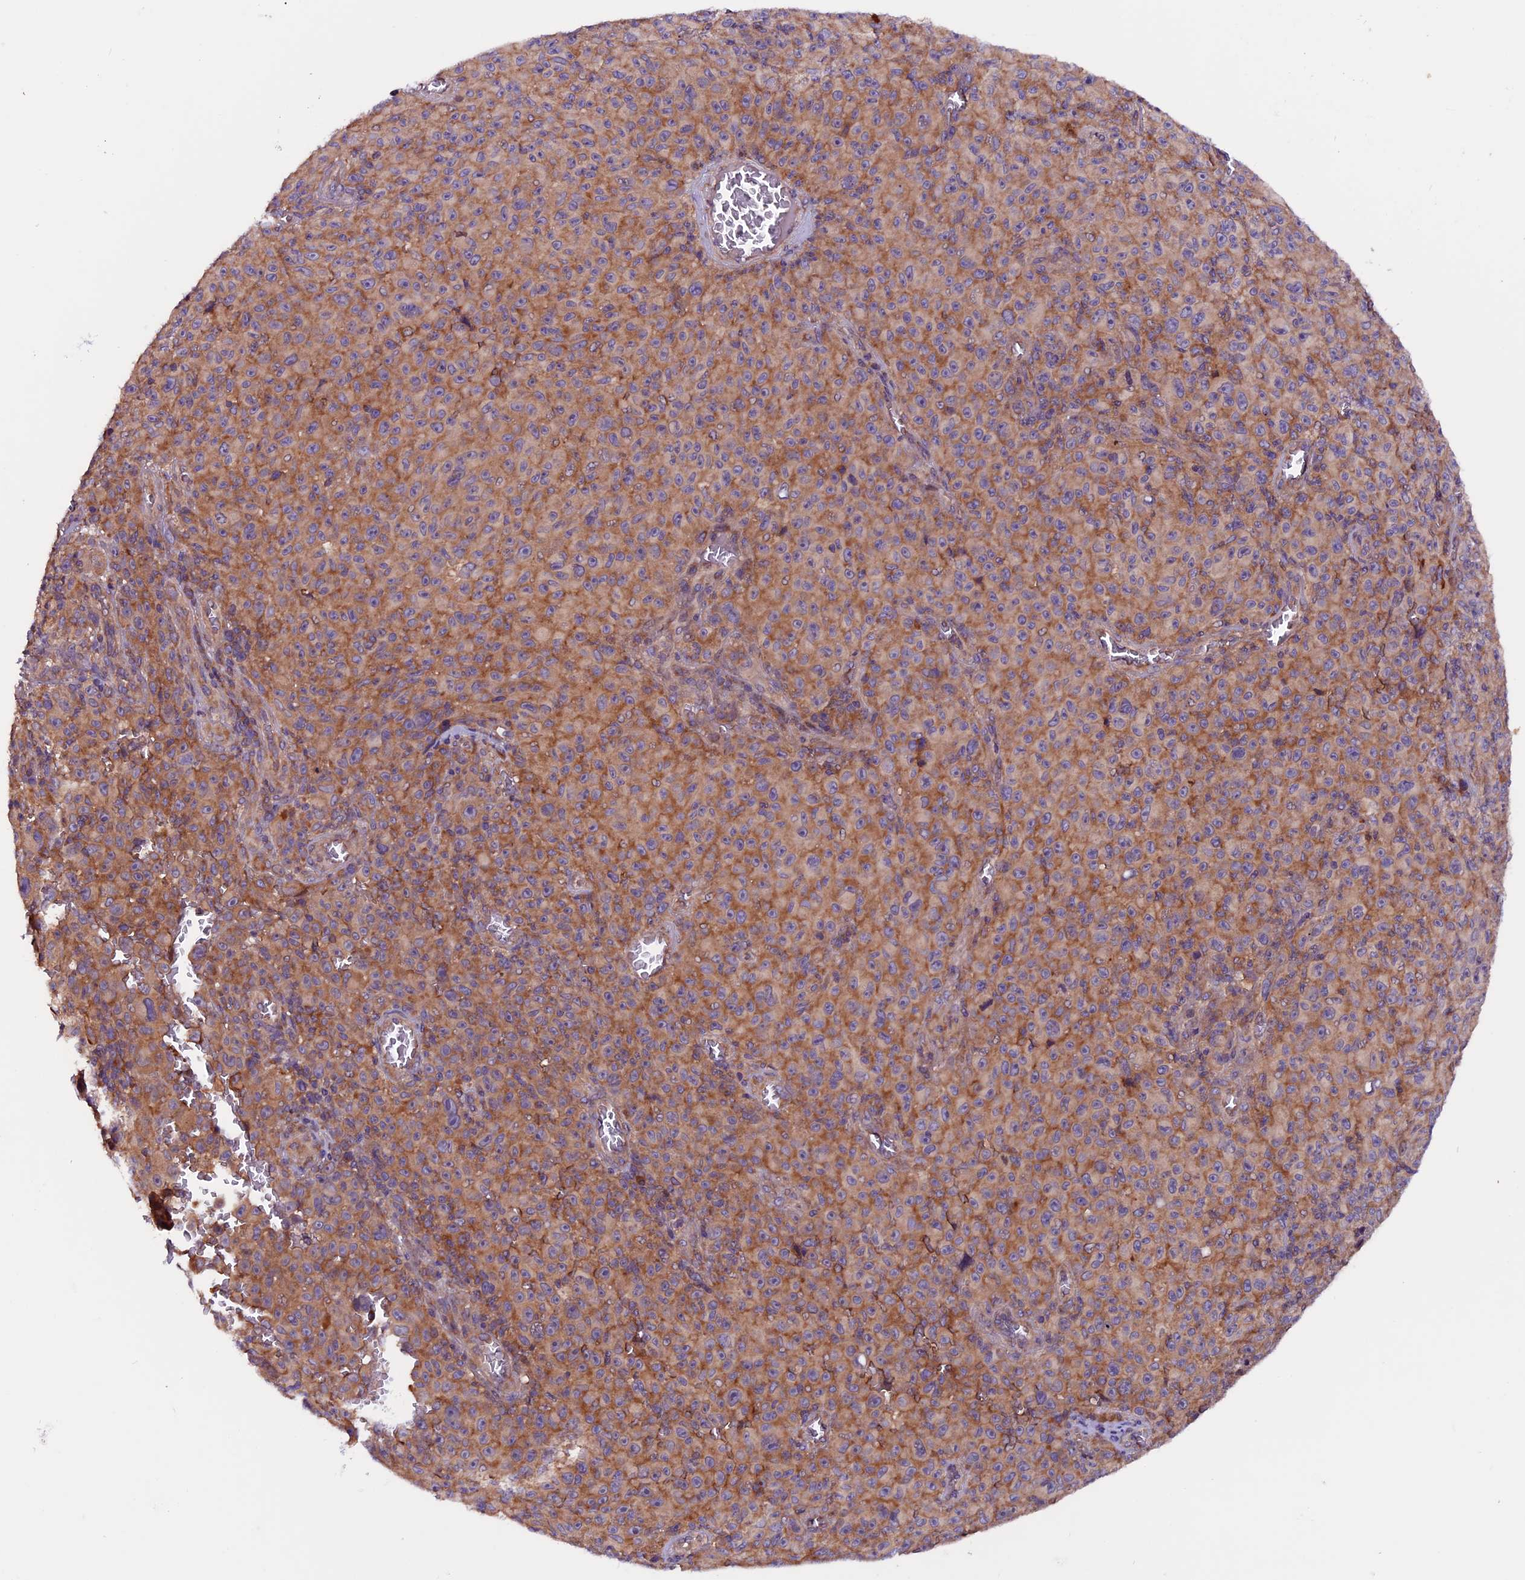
{"staining": {"intensity": "moderate", "quantity": "25%-75%", "location": "cytoplasmic/membranous"}, "tissue": "melanoma", "cell_type": "Tumor cells", "image_type": "cancer", "snomed": [{"axis": "morphology", "description": "Malignant melanoma, NOS"}, {"axis": "topography", "description": "Skin"}], "caption": "An IHC image of tumor tissue is shown. Protein staining in brown labels moderate cytoplasmic/membranous positivity in malignant melanoma within tumor cells.", "gene": "ZNF598", "patient": {"sex": "female", "age": 82}}